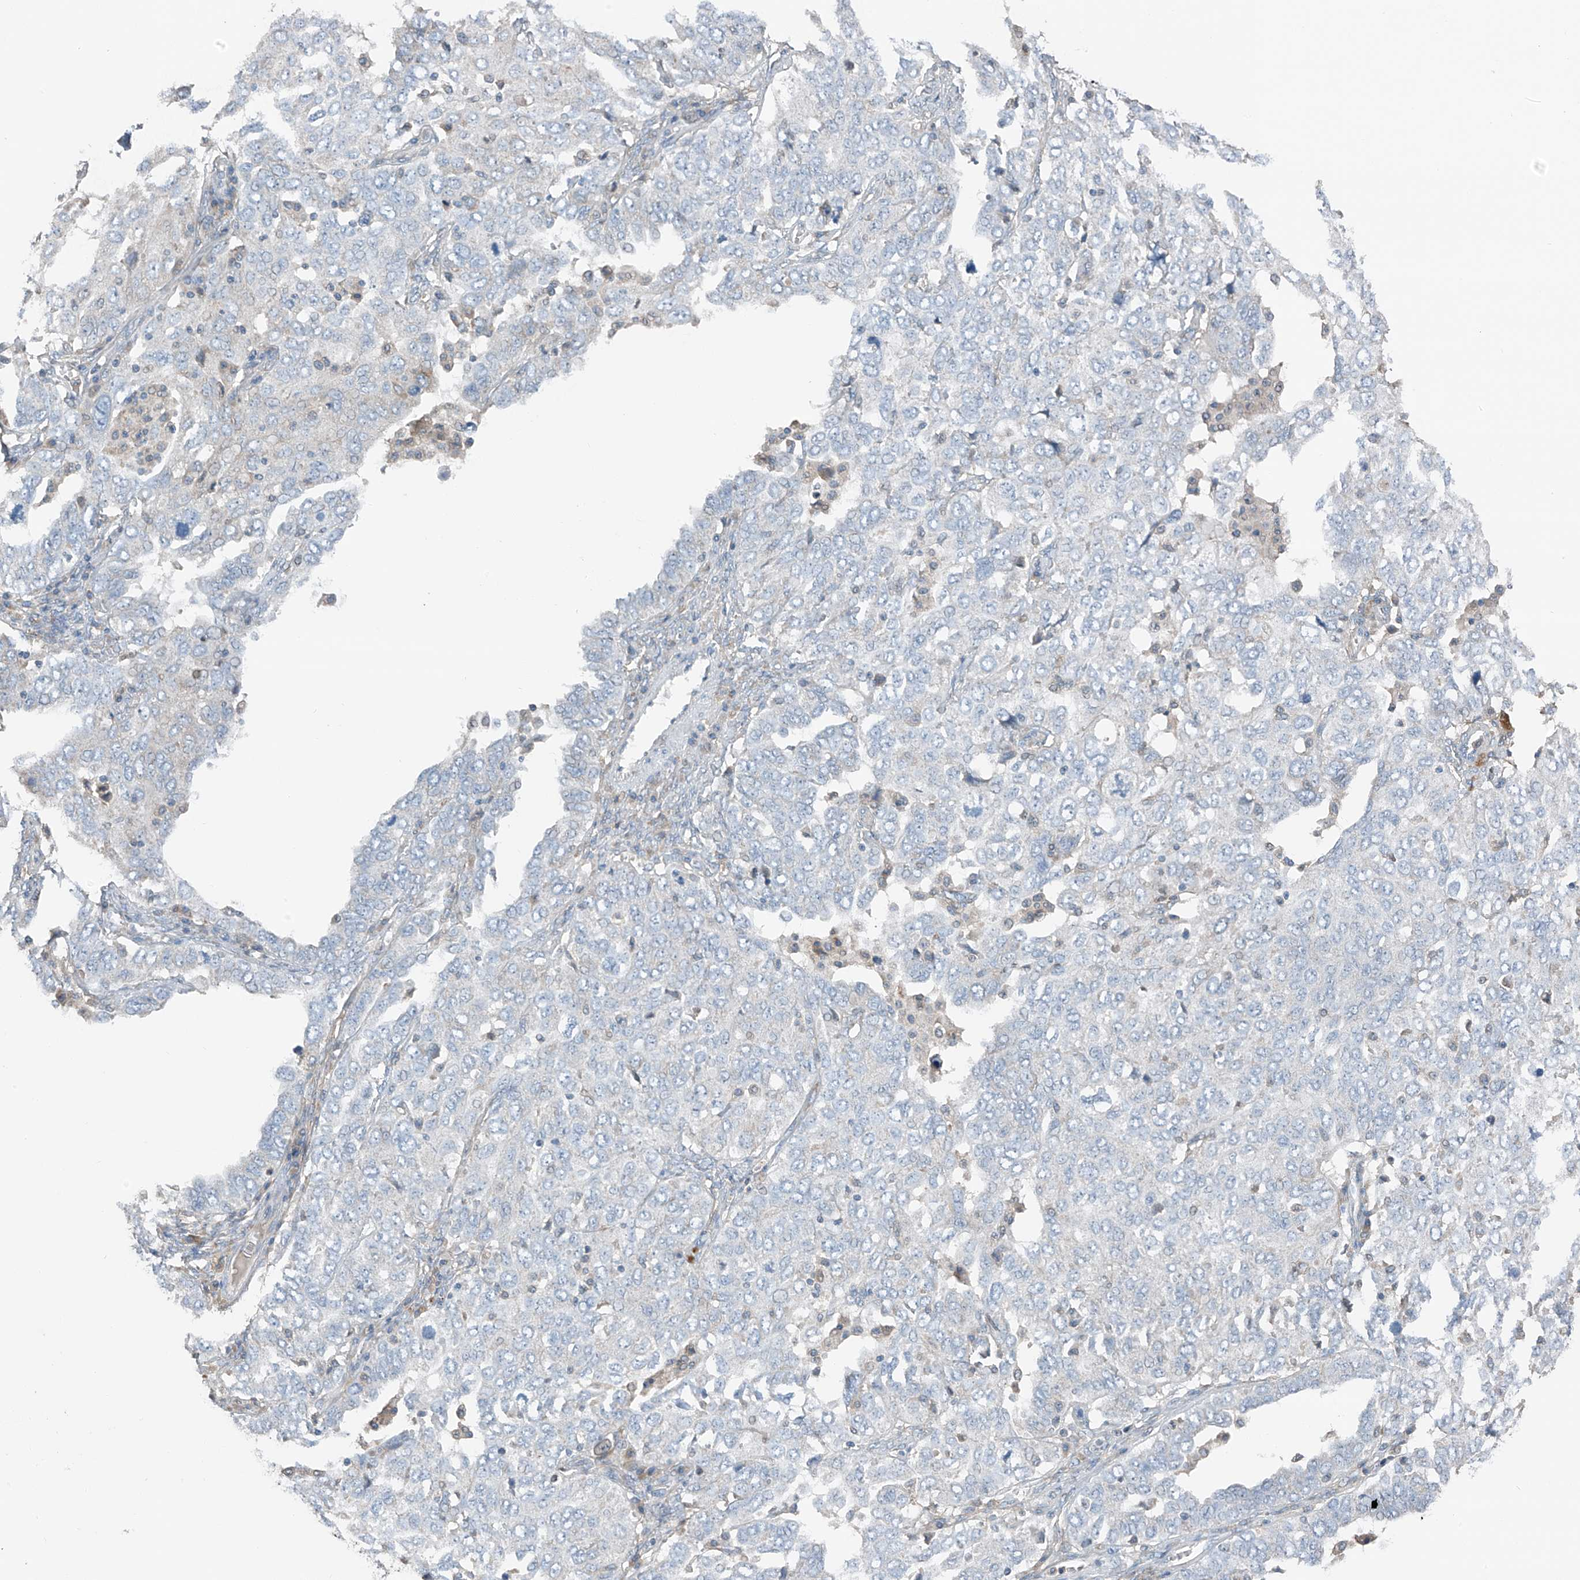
{"staining": {"intensity": "negative", "quantity": "none", "location": "none"}, "tissue": "ovarian cancer", "cell_type": "Tumor cells", "image_type": "cancer", "snomed": [{"axis": "morphology", "description": "Carcinoma, endometroid"}, {"axis": "topography", "description": "Ovary"}], "caption": "An image of human ovarian cancer (endometroid carcinoma) is negative for staining in tumor cells. (DAB immunohistochemistry with hematoxylin counter stain).", "gene": "GALNTL6", "patient": {"sex": "female", "age": 62}}